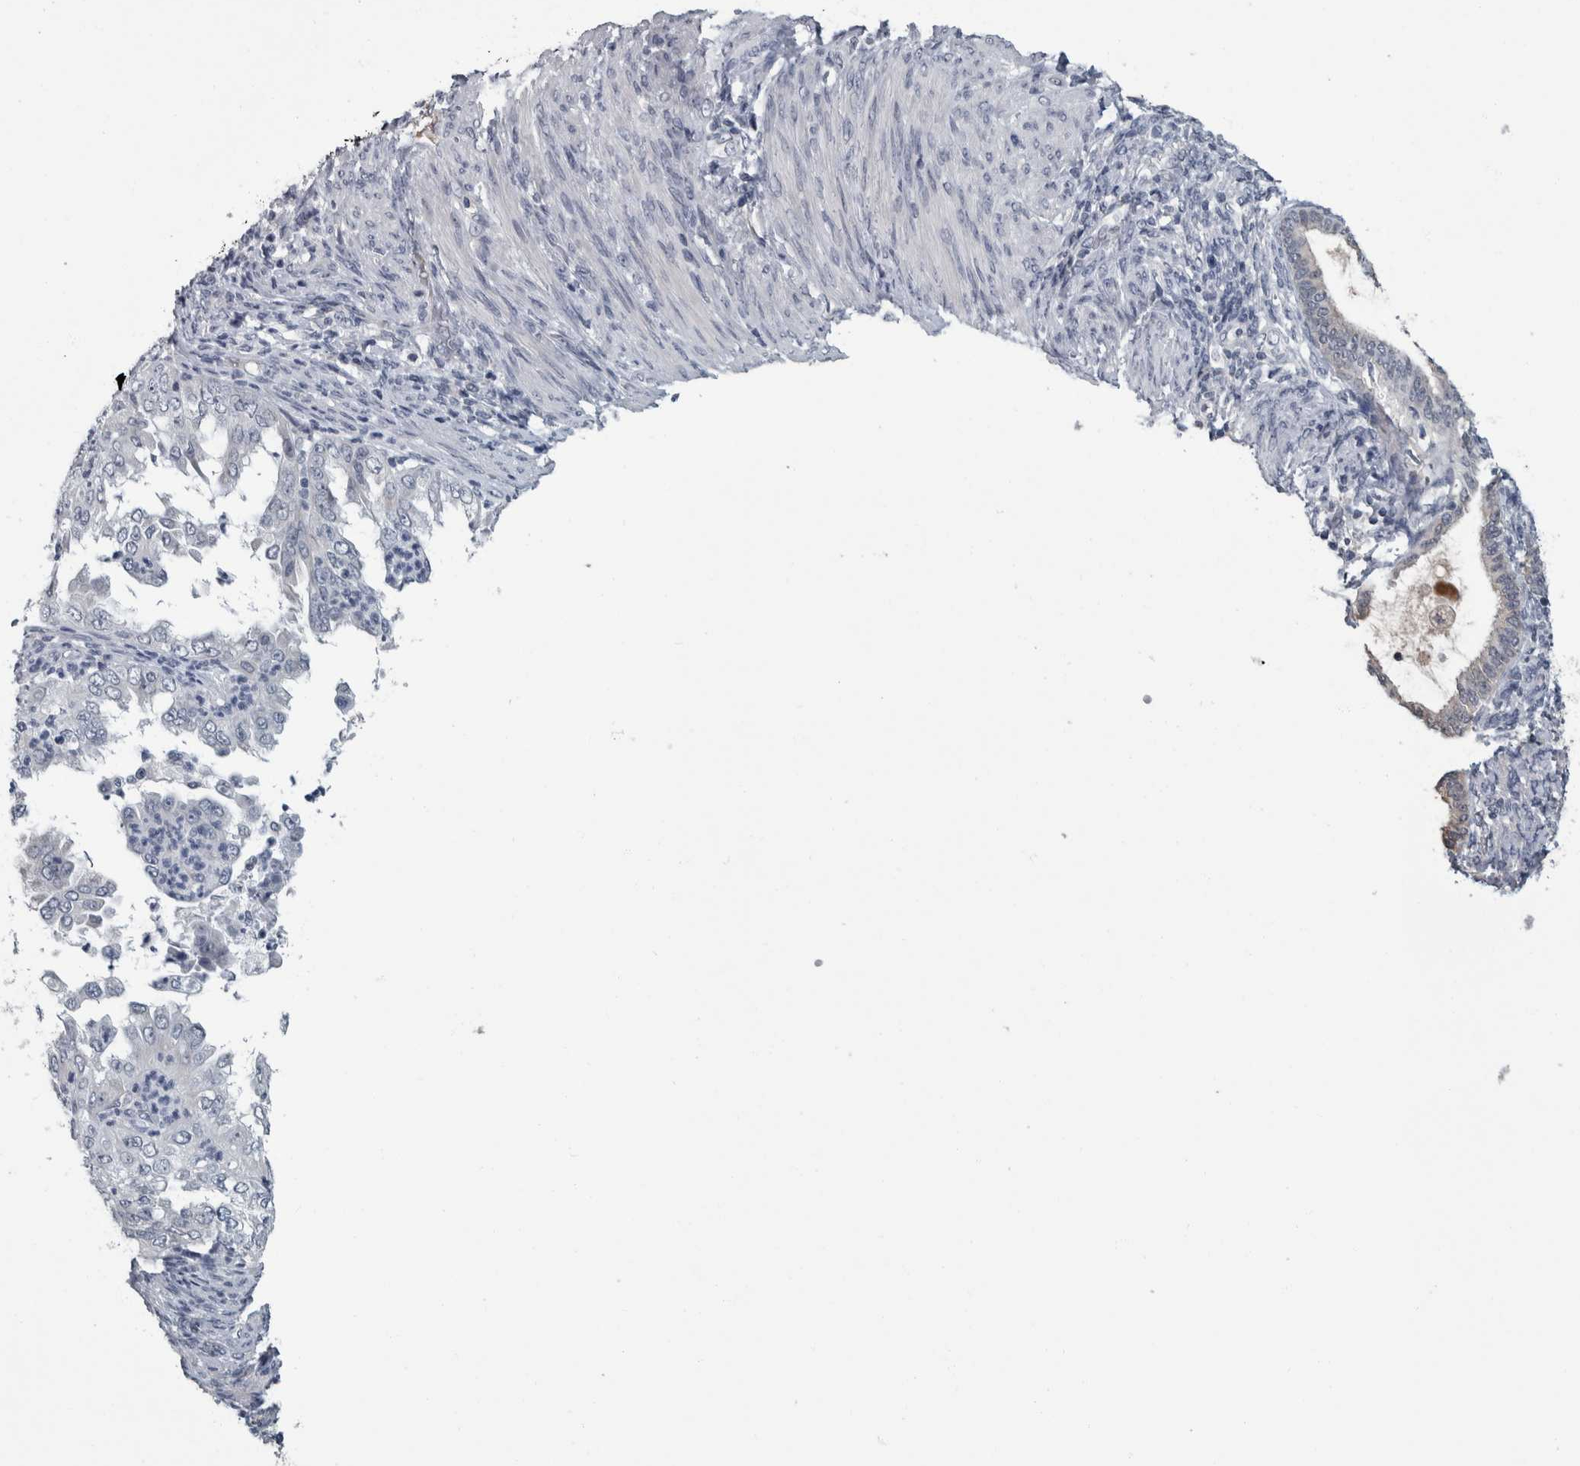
{"staining": {"intensity": "negative", "quantity": "none", "location": "none"}, "tissue": "endometrial cancer", "cell_type": "Tumor cells", "image_type": "cancer", "snomed": [{"axis": "morphology", "description": "Adenocarcinoma, NOS"}, {"axis": "topography", "description": "Endometrium"}], "caption": "IHC image of human endometrial cancer stained for a protein (brown), which shows no staining in tumor cells.", "gene": "CAVIN4", "patient": {"sex": "female", "age": 85}}